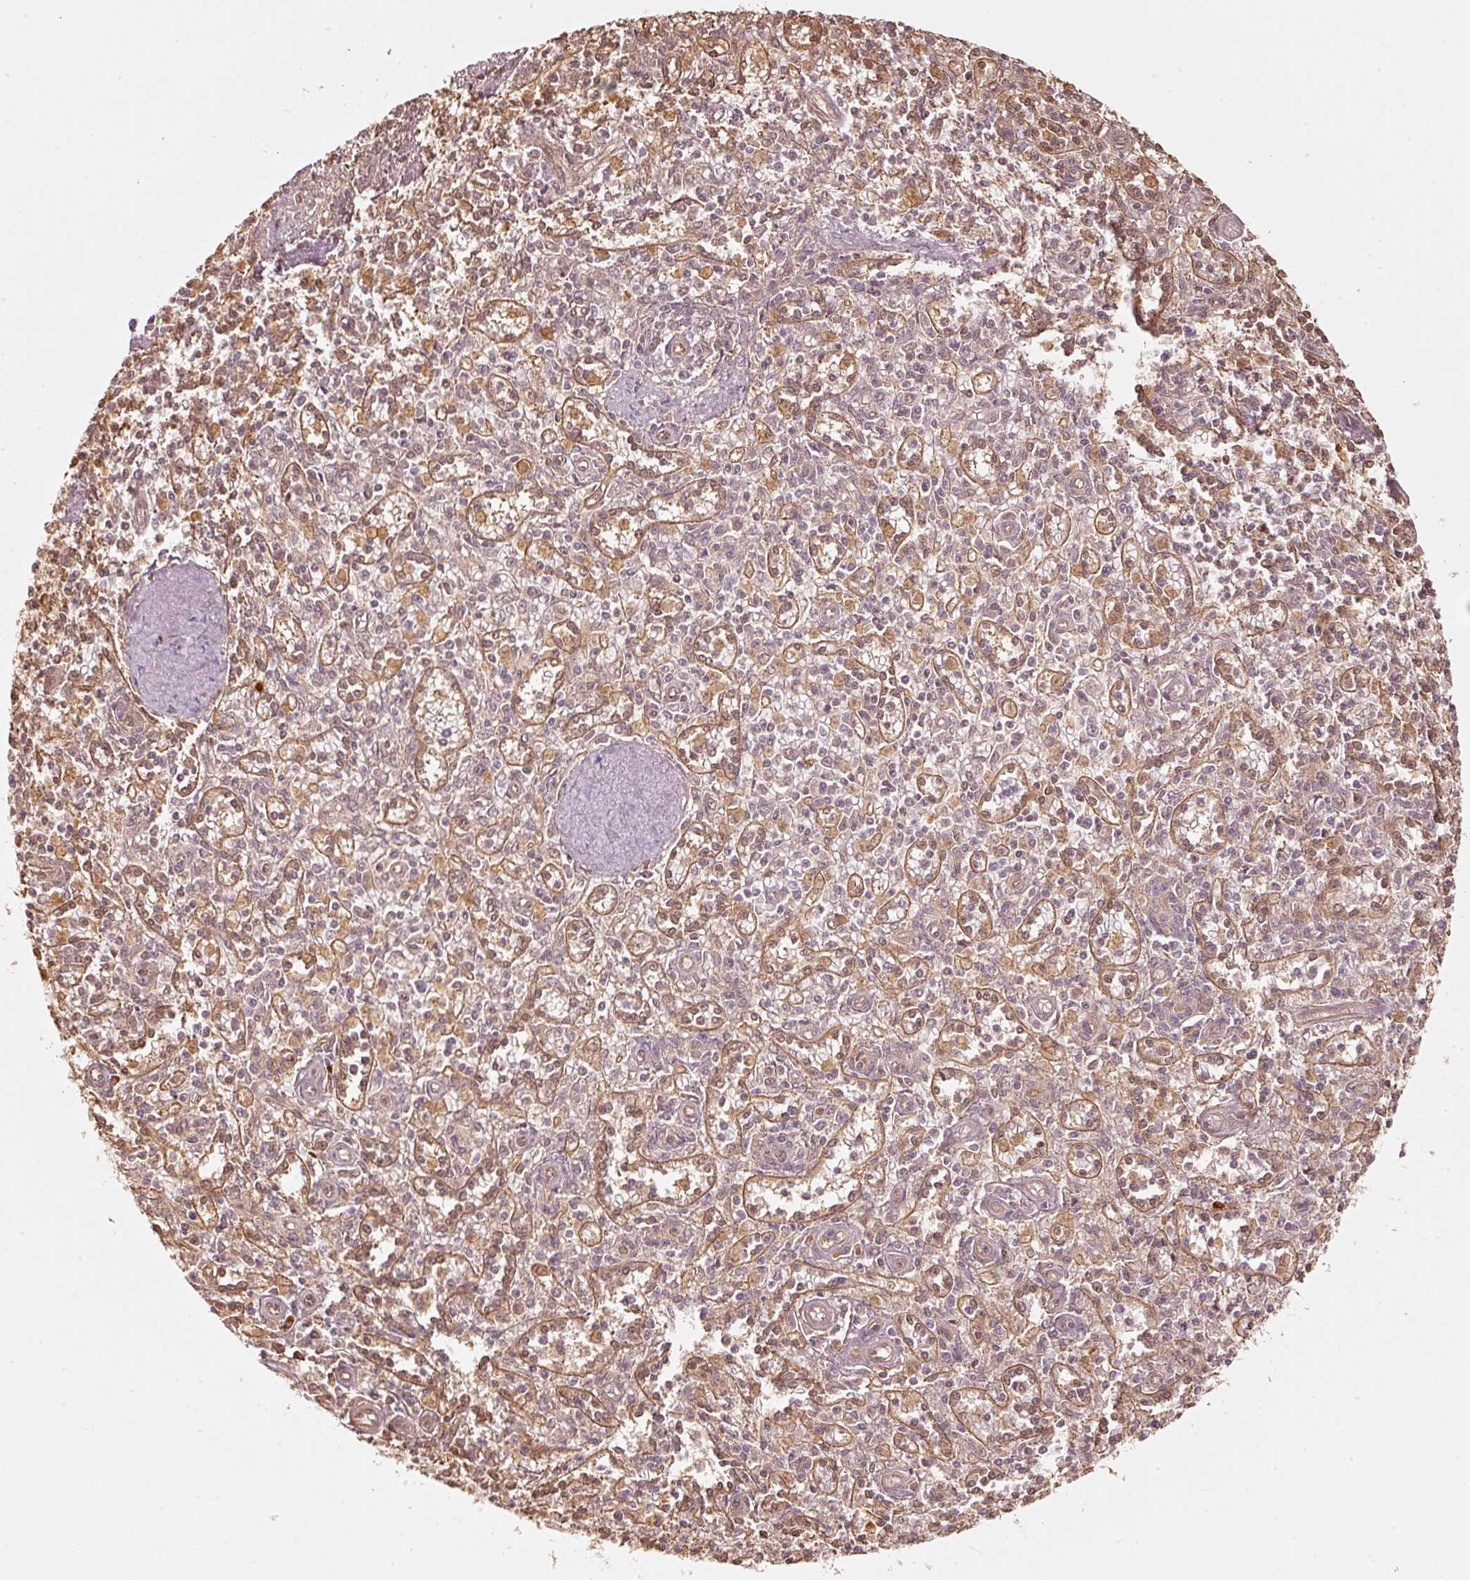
{"staining": {"intensity": "weak", "quantity": "<25%", "location": "cytoplasmic/membranous"}, "tissue": "spleen", "cell_type": "Cells in red pulp", "image_type": "normal", "snomed": [{"axis": "morphology", "description": "Normal tissue, NOS"}, {"axis": "topography", "description": "Spleen"}], "caption": "A high-resolution histopathology image shows immunohistochemistry (IHC) staining of normal spleen, which reveals no significant expression in cells in red pulp. The staining is performed using DAB (3,3'-diaminobenzidine) brown chromogen with nuclei counter-stained in using hematoxylin.", "gene": "STAU1", "patient": {"sex": "female", "age": 70}}